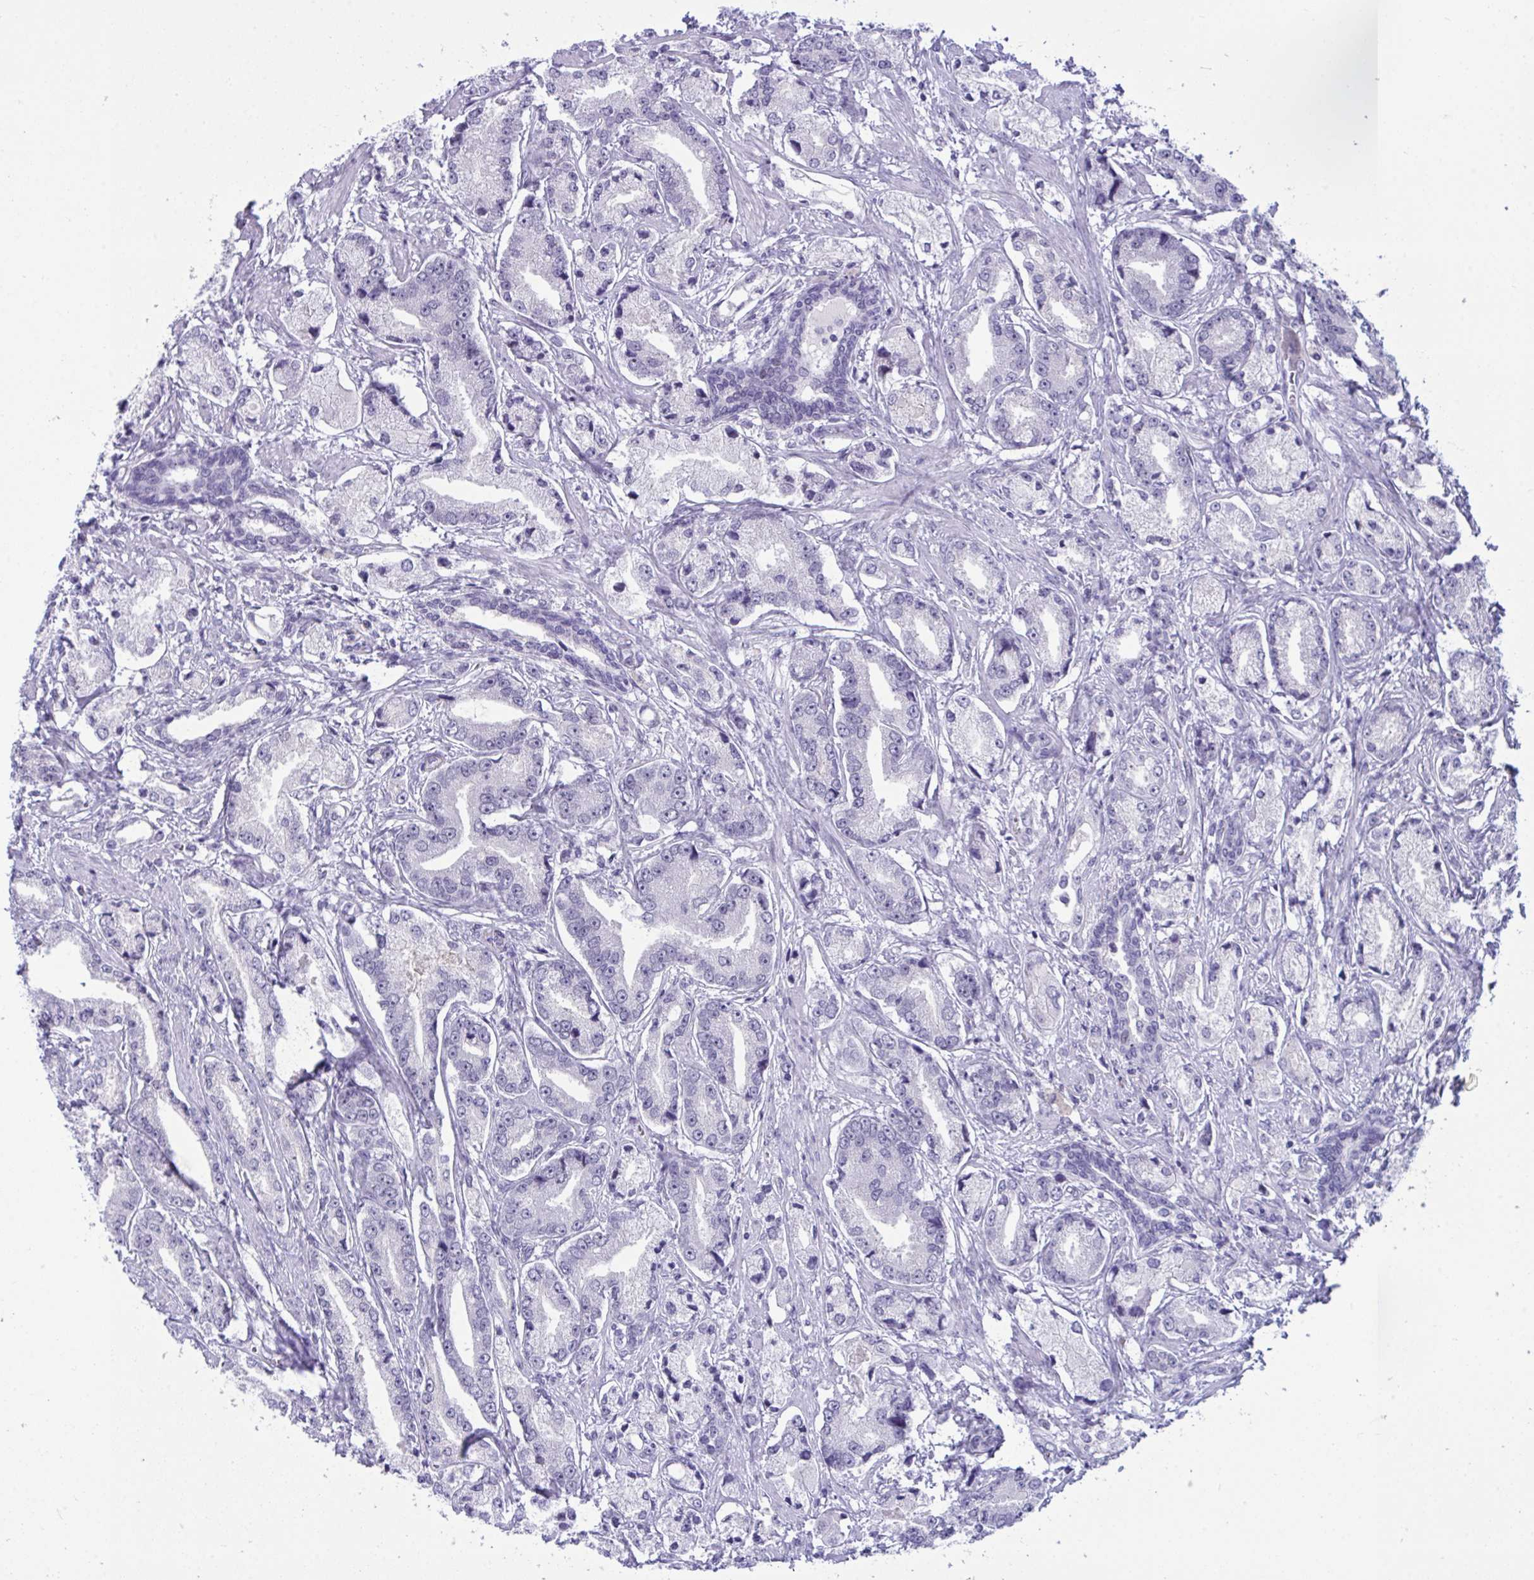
{"staining": {"intensity": "negative", "quantity": "none", "location": "none"}, "tissue": "prostate cancer", "cell_type": "Tumor cells", "image_type": "cancer", "snomed": [{"axis": "morphology", "description": "Adenocarcinoma, High grade"}, {"axis": "topography", "description": "Prostate and seminal vesicle, NOS"}], "caption": "The photomicrograph shows no staining of tumor cells in prostate cancer.", "gene": "ZFHX3", "patient": {"sex": "male", "age": 61}}